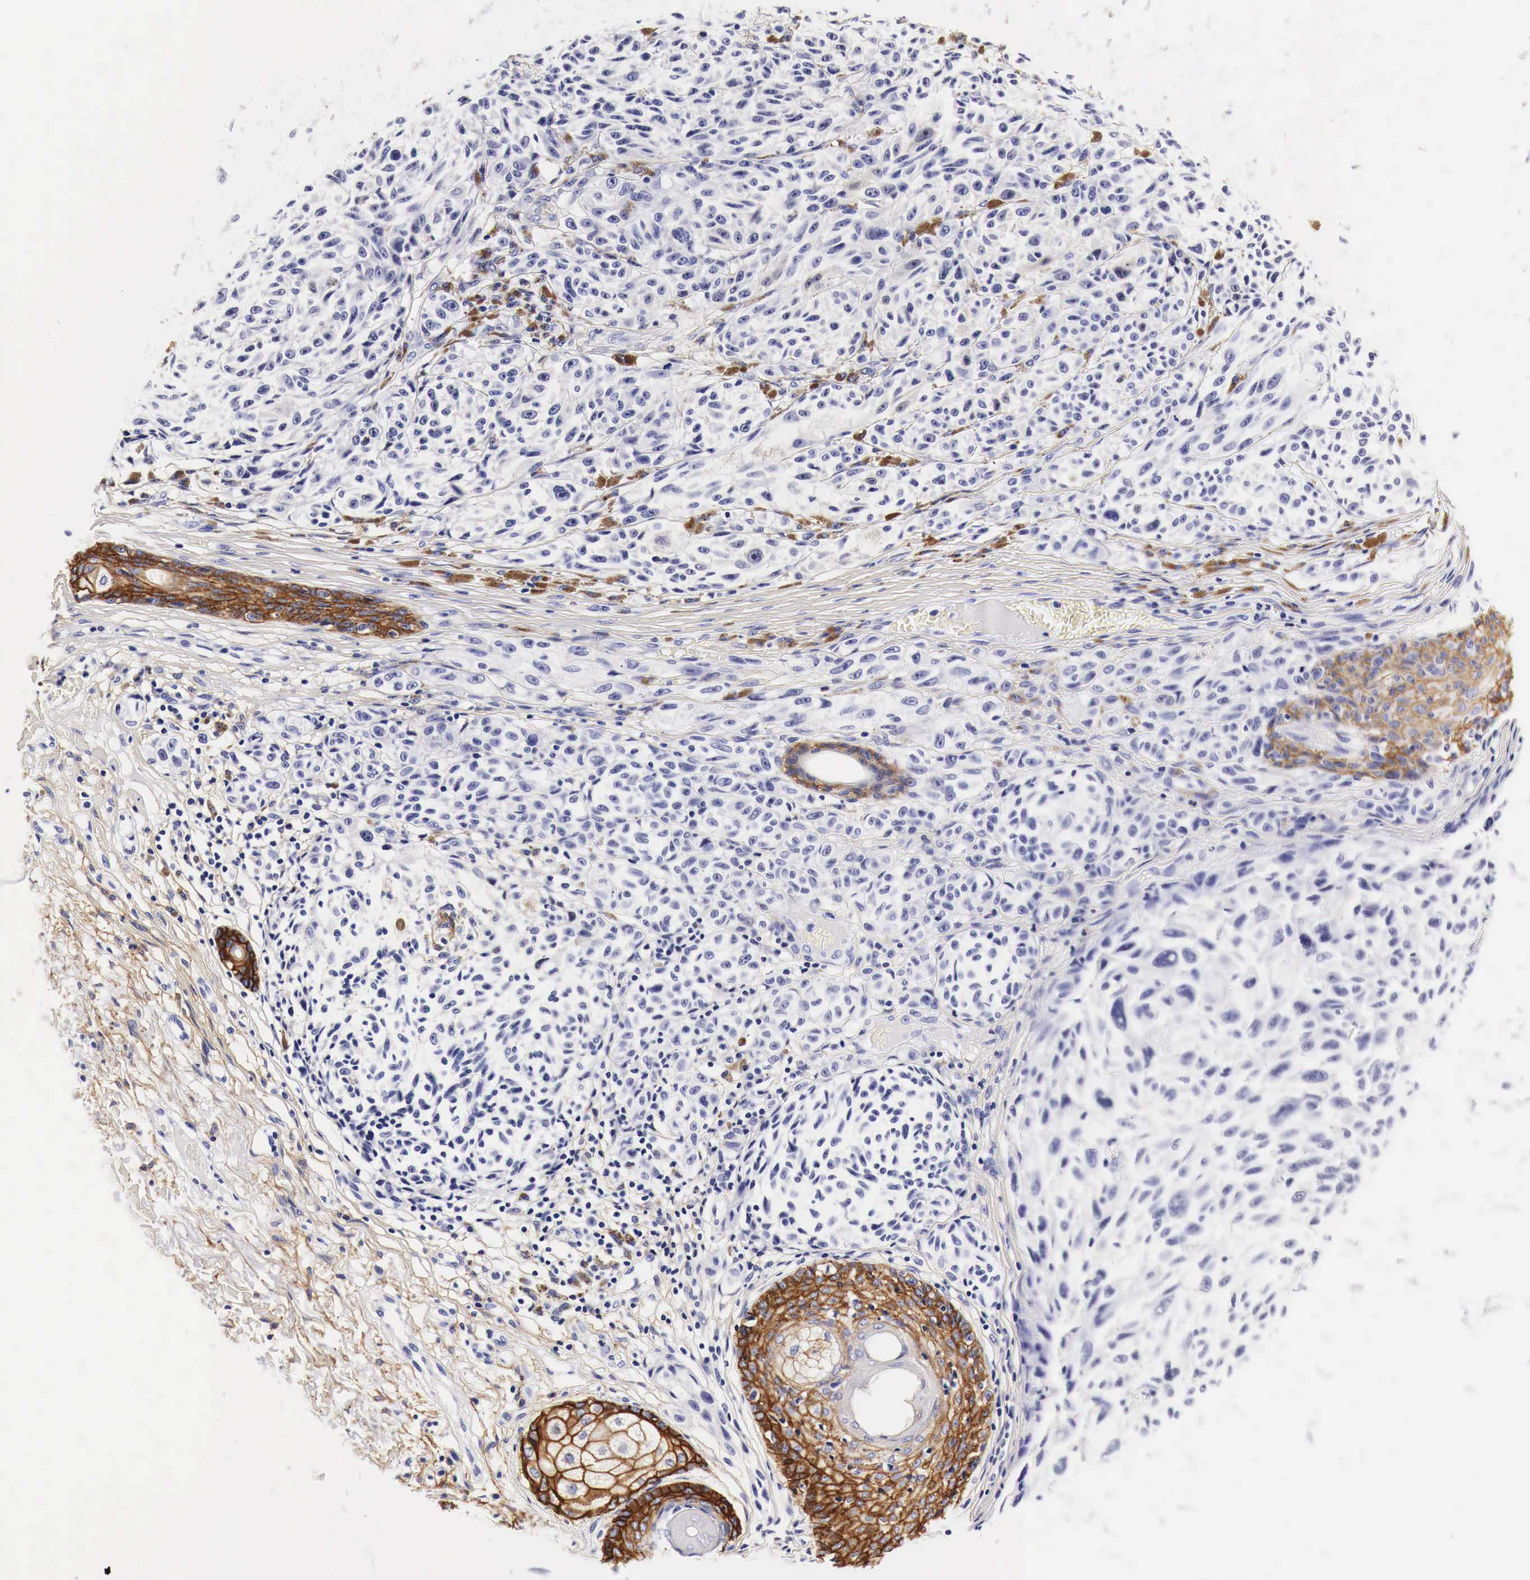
{"staining": {"intensity": "negative", "quantity": "none", "location": "none"}, "tissue": "melanoma", "cell_type": "Tumor cells", "image_type": "cancer", "snomed": [{"axis": "morphology", "description": "Malignant melanoma, NOS"}, {"axis": "topography", "description": "Skin"}], "caption": "Melanoma was stained to show a protein in brown. There is no significant expression in tumor cells. (DAB (3,3'-diaminobenzidine) IHC, high magnification).", "gene": "EGFR", "patient": {"sex": "male", "age": 70}}